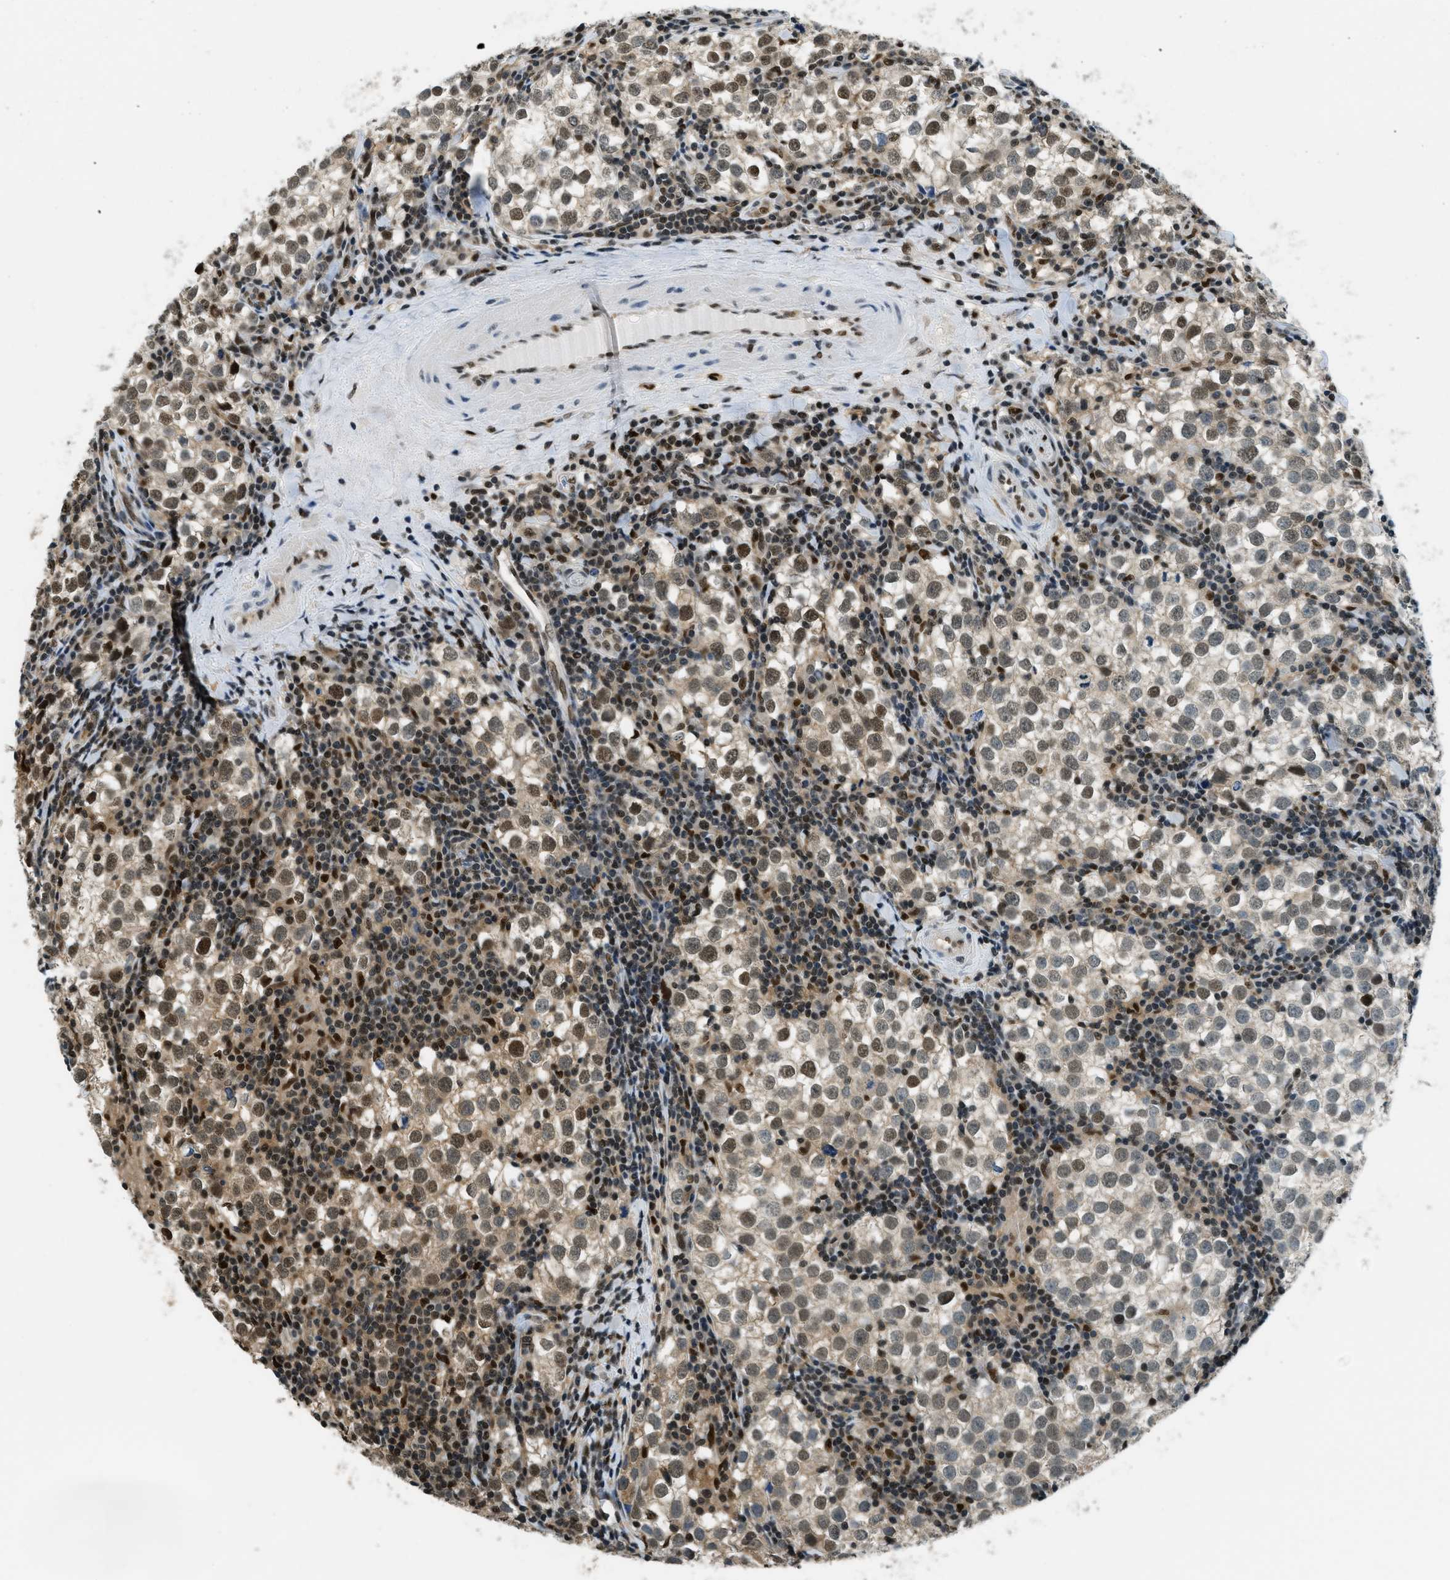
{"staining": {"intensity": "moderate", "quantity": "25%-75%", "location": "nuclear"}, "tissue": "testis cancer", "cell_type": "Tumor cells", "image_type": "cancer", "snomed": [{"axis": "morphology", "description": "Seminoma, NOS"}, {"axis": "morphology", "description": "Carcinoma, Embryonal, NOS"}, {"axis": "topography", "description": "Testis"}], "caption": "IHC (DAB (3,3'-diaminobenzidine)) staining of testis cancer demonstrates moderate nuclear protein positivity in about 25%-75% of tumor cells. Immunohistochemistry (ihc) stains the protein in brown and the nuclei are stained blue.", "gene": "OGFR", "patient": {"sex": "male", "age": 36}}